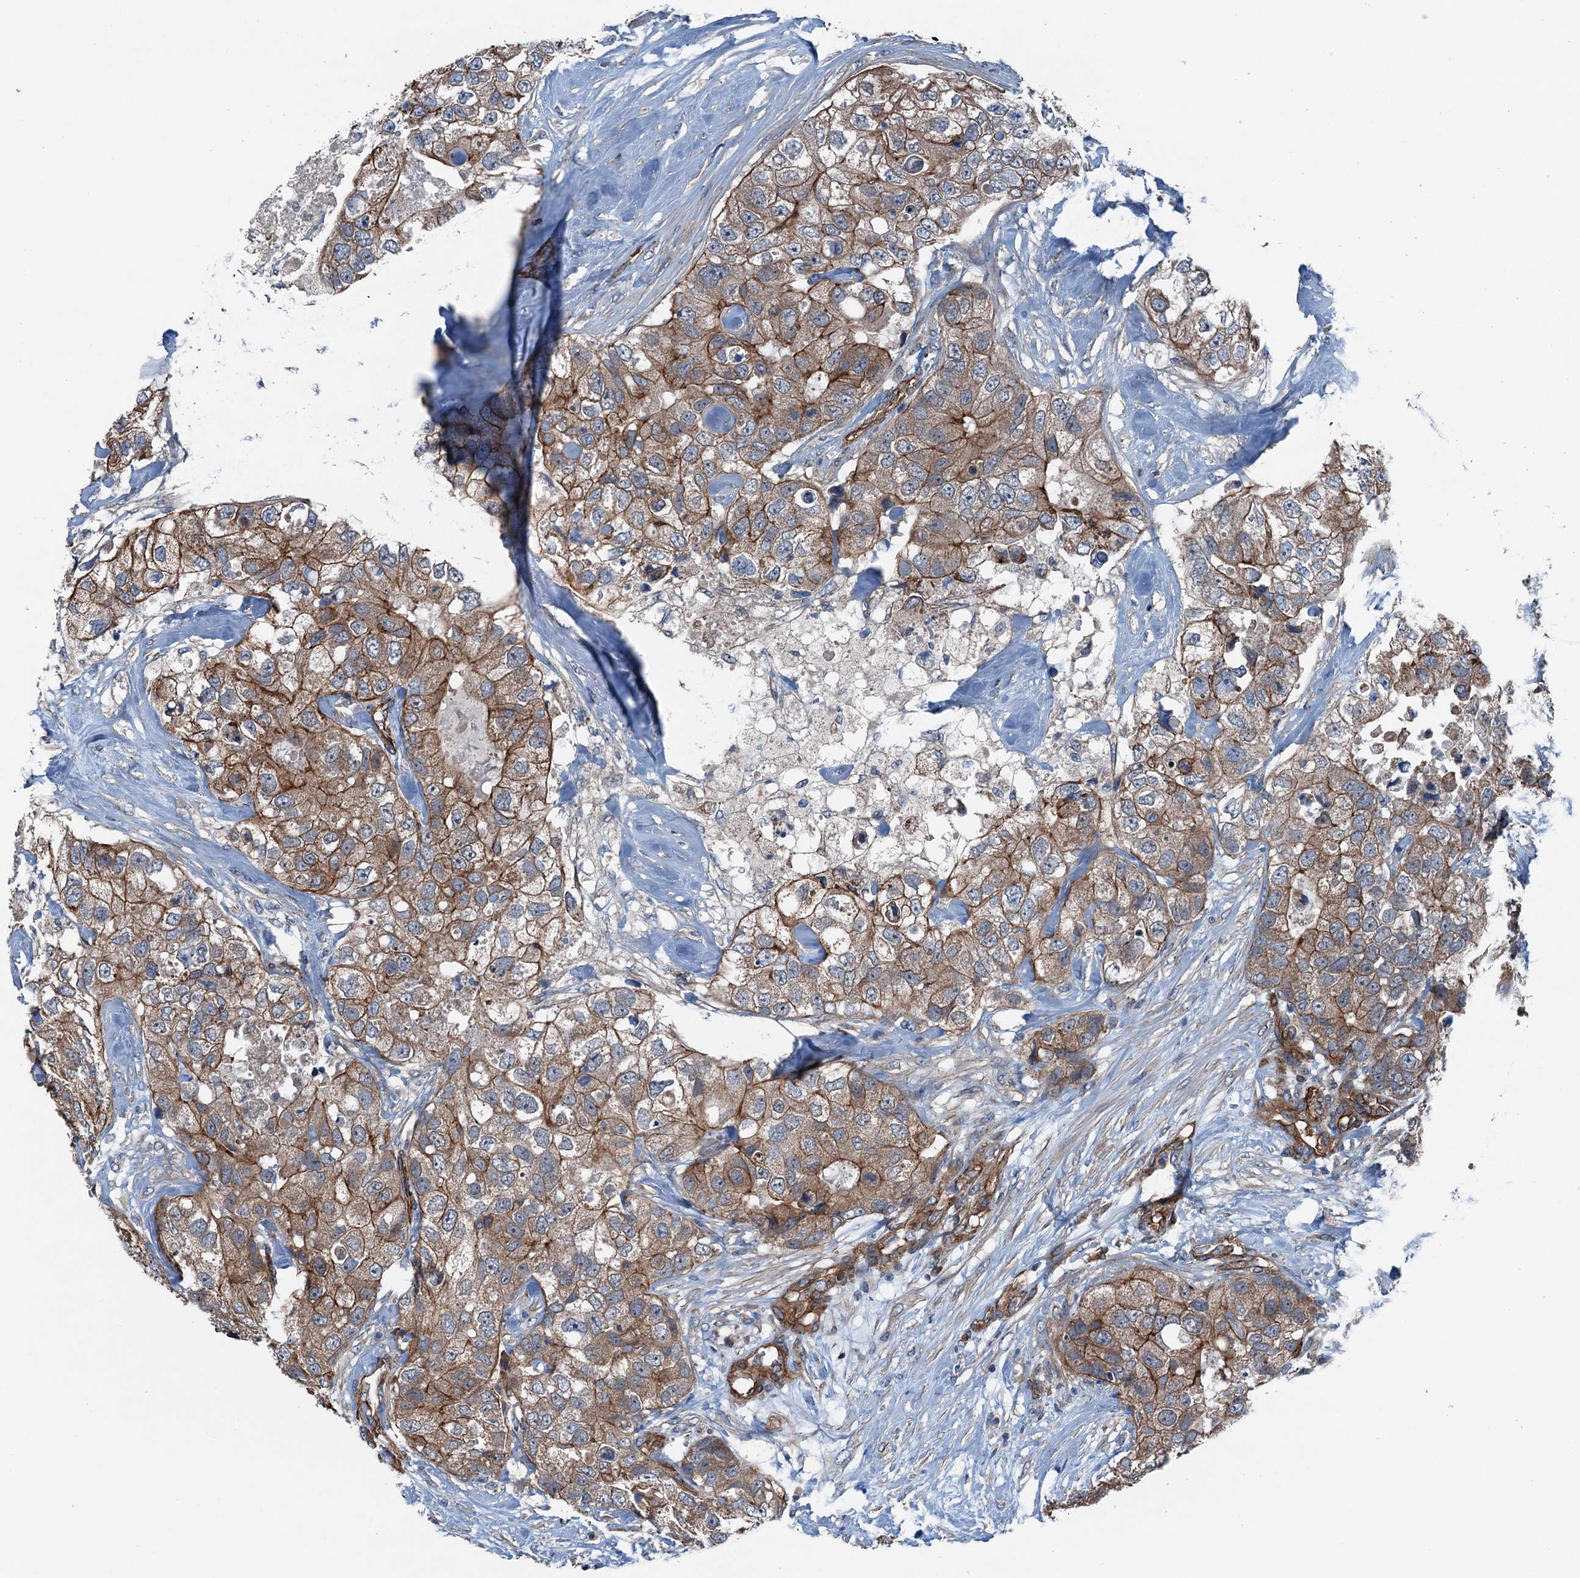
{"staining": {"intensity": "moderate", "quantity": ">75%", "location": "cytoplasmic/membranous"}, "tissue": "breast cancer", "cell_type": "Tumor cells", "image_type": "cancer", "snomed": [{"axis": "morphology", "description": "Duct carcinoma"}, {"axis": "topography", "description": "Breast"}], "caption": "Moderate cytoplasmic/membranous protein expression is appreciated in approximately >75% of tumor cells in breast invasive ductal carcinoma. The staining was performed using DAB, with brown indicating positive protein expression. Nuclei are stained blue with hematoxylin.", "gene": "NMRAL1", "patient": {"sex": "female", "age": 62}}